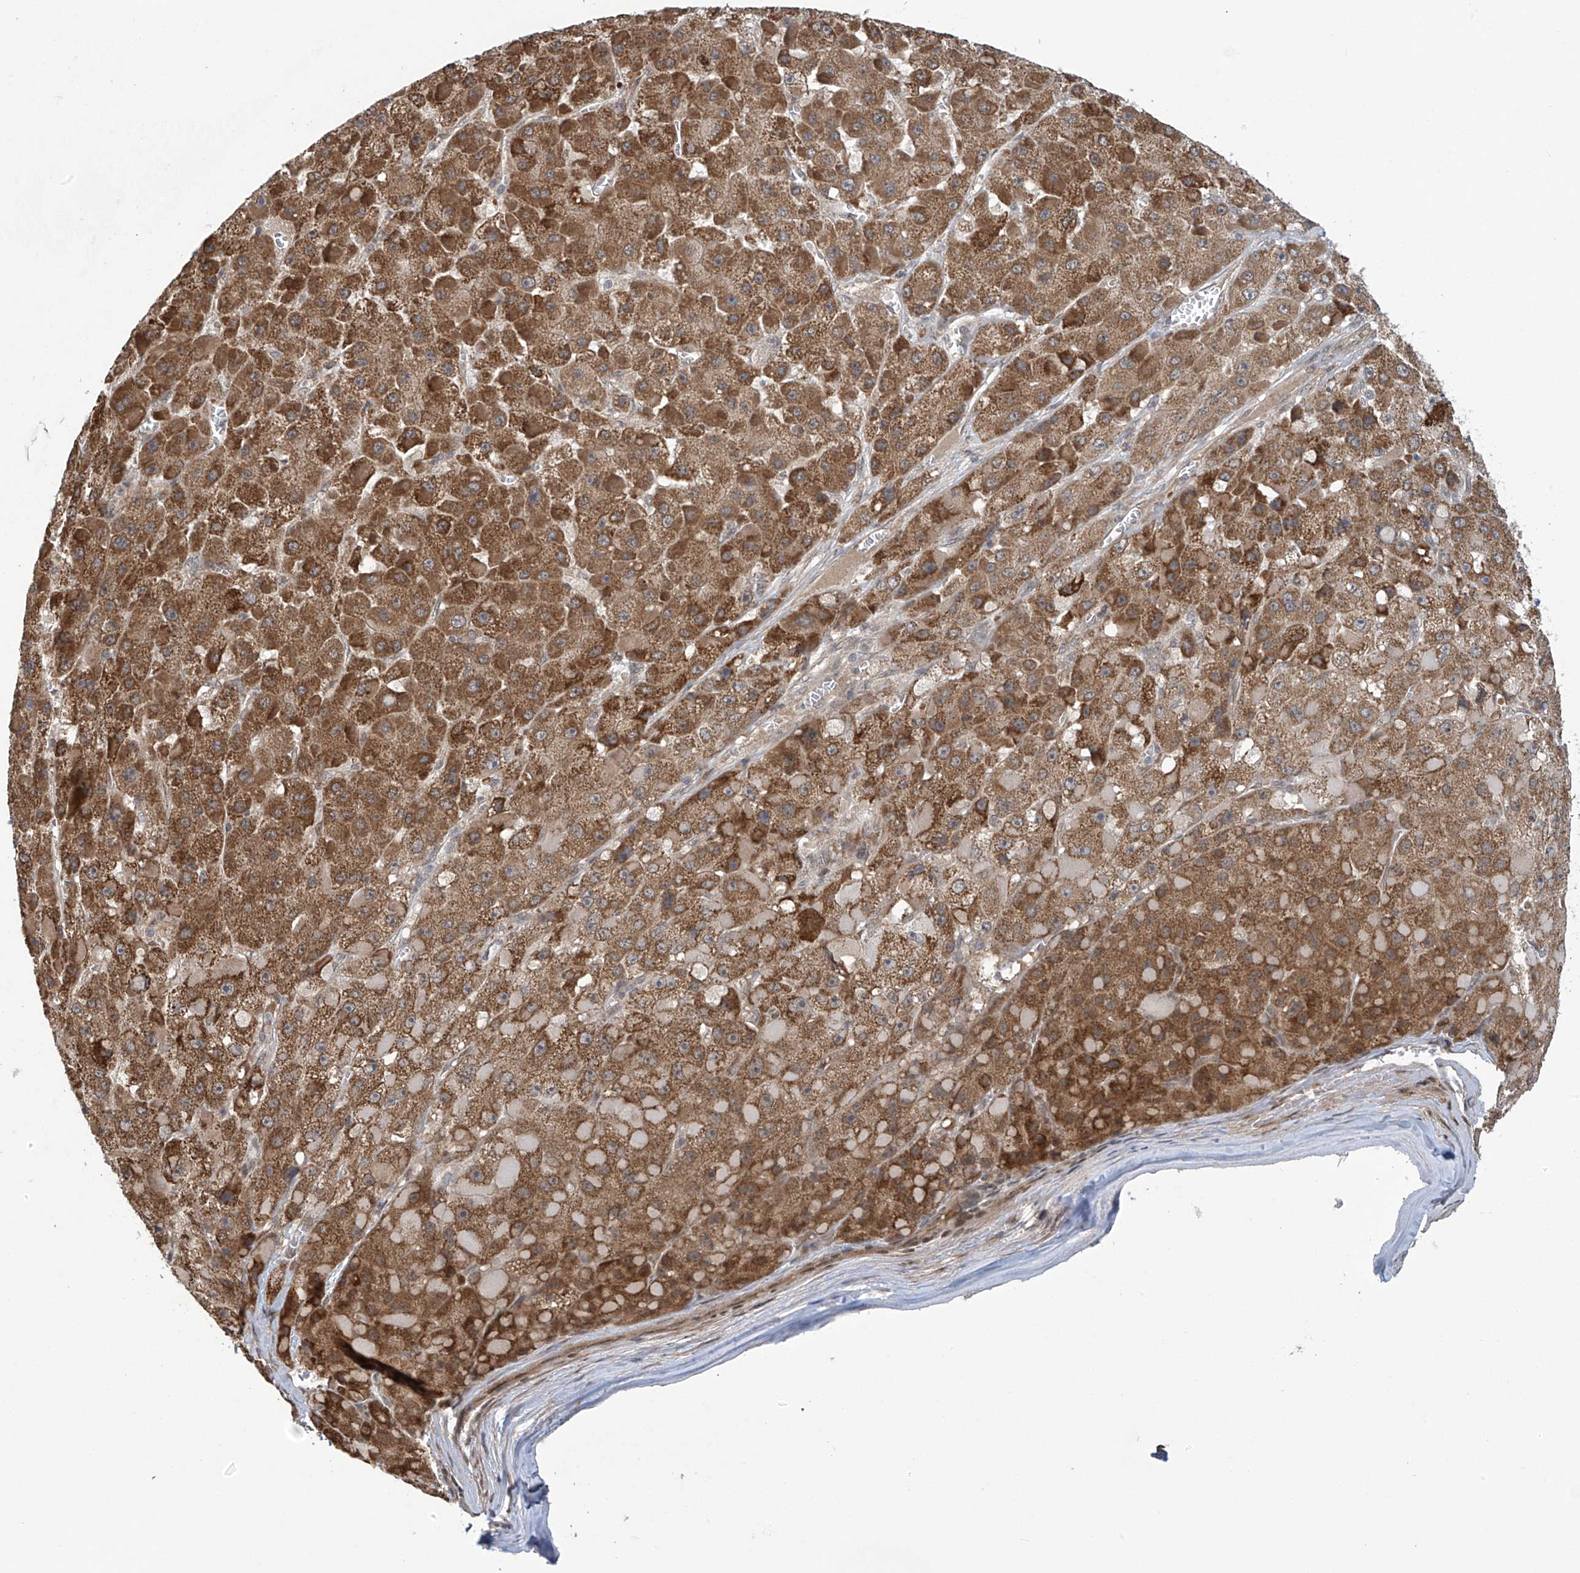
{"staining": {"intensity": "moderate", "quantity": ">75%", "location": "cytoplasmic/membranous"}, "tissue": "liver cancer", "cell_type": "Tumor cells", "image_type": "cancer", "snomed": [{"axis": "morphology", "description": "Carcinoma, Hepatocellular, NOS"}, {"axis": "topography", "description": "Liver"}], "caption": "Liver cancer (hepatocellular carcinoma) stained with DAB immunohistochemistry reveals medium levels of moderate cytoplasmic/membranous expression in about >75% of tumor cells.", "gene": "ABHD13", "patient": {"sex": "female", "age": 73}}